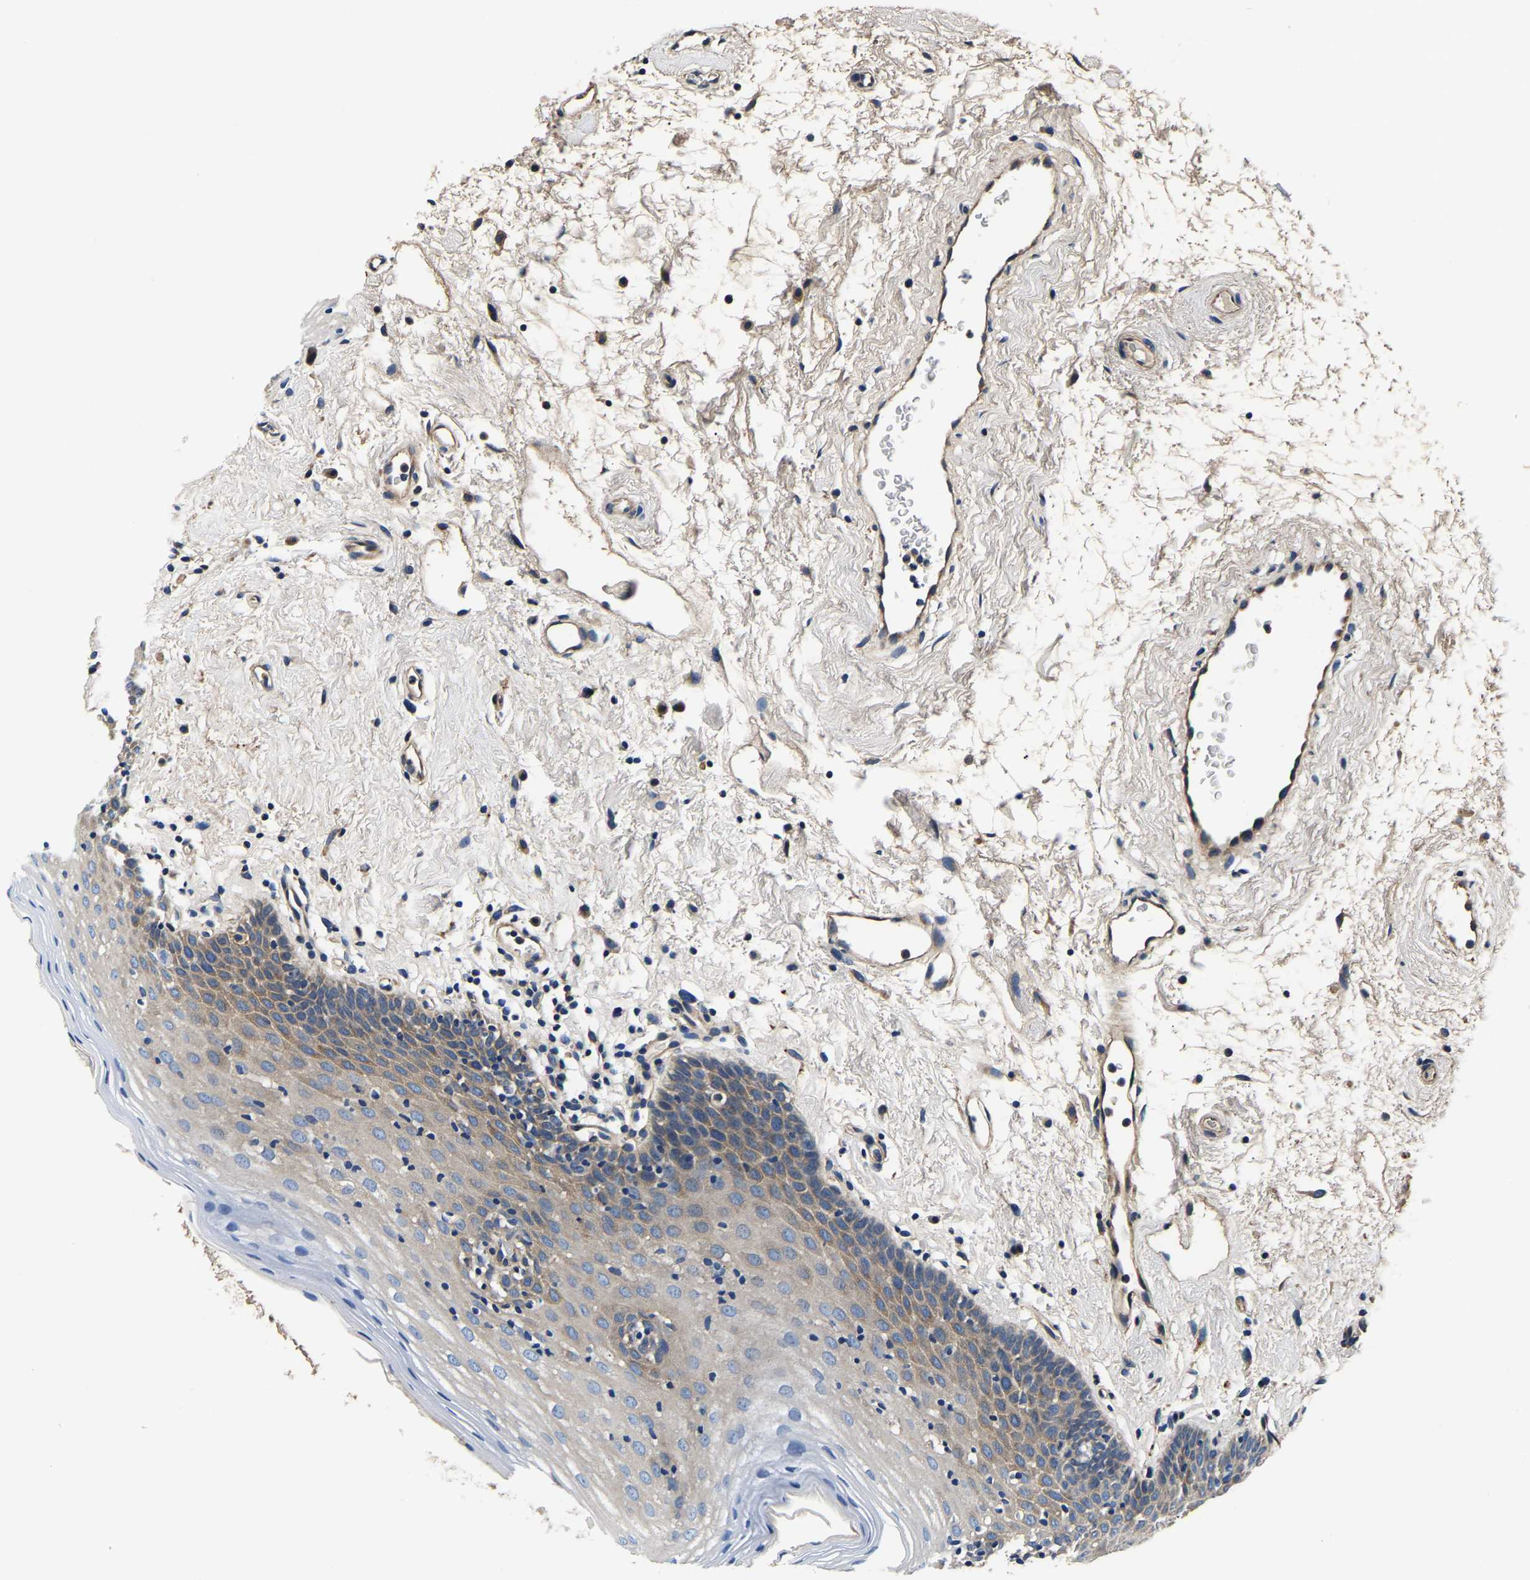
{"staining": {"intensity": "weak", "quantity": "25%-75%", "location": "cytoplasmic/membranous"}, "tissue": "oral mucosa", "cell_type": "Squamous epithelial cells", "image_type": "normal", "snomed": [{"axis": "morphology", "description": "Normal tissue, NOS"}, {"axis": "topography", "description": "Oral tissue"}], "caption": "IHC of benign oral mucosa demonstrates low levels of weak cytoplasmic/membranous staining in approximately 25%-75% of squamous epithelial cells. The protein of interest is stained brown, and the nuclei are stained in blue (DAB IHC with brightfield microscopy, high magnification).", "gene": "SH3GLB1", "patient": {"sex": "male", "age": 66}}